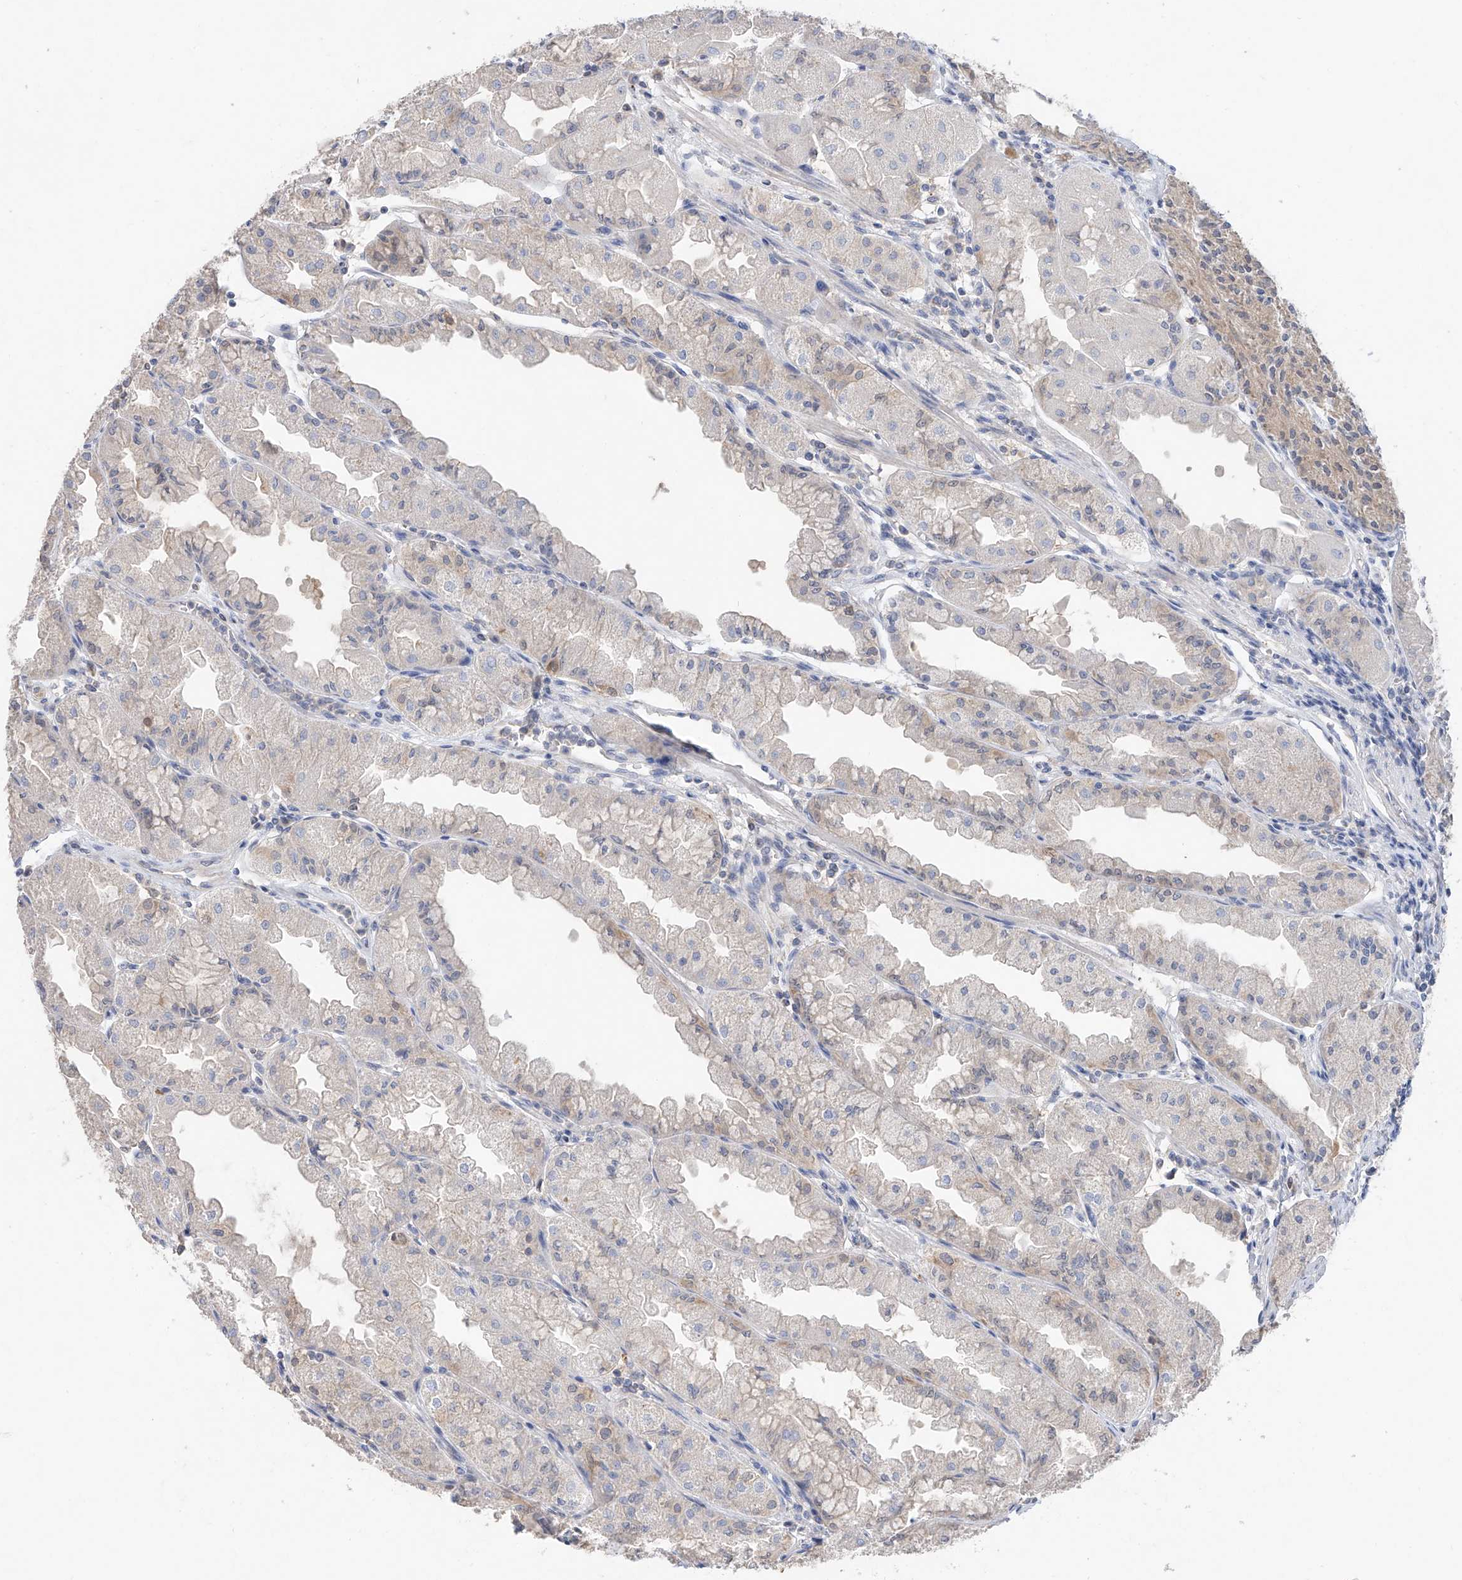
{"staining": {"intensity": "negative", "quantity": "none", "location": "none"}, "tissue": "stomach", "cell_type": "Glandular cells", "image_type": "normal", "snomed": [{"axis": "morphology", "description": "Normal tissue, NOS"}, {"axis": "topography", "description": "Stomach, upper"}], "caption": "Protein analysis of benign stomach shows no significant positivity in glandular cells.", "gene": "FUCA2", "patient": {"sex": "male", "age": 47}}